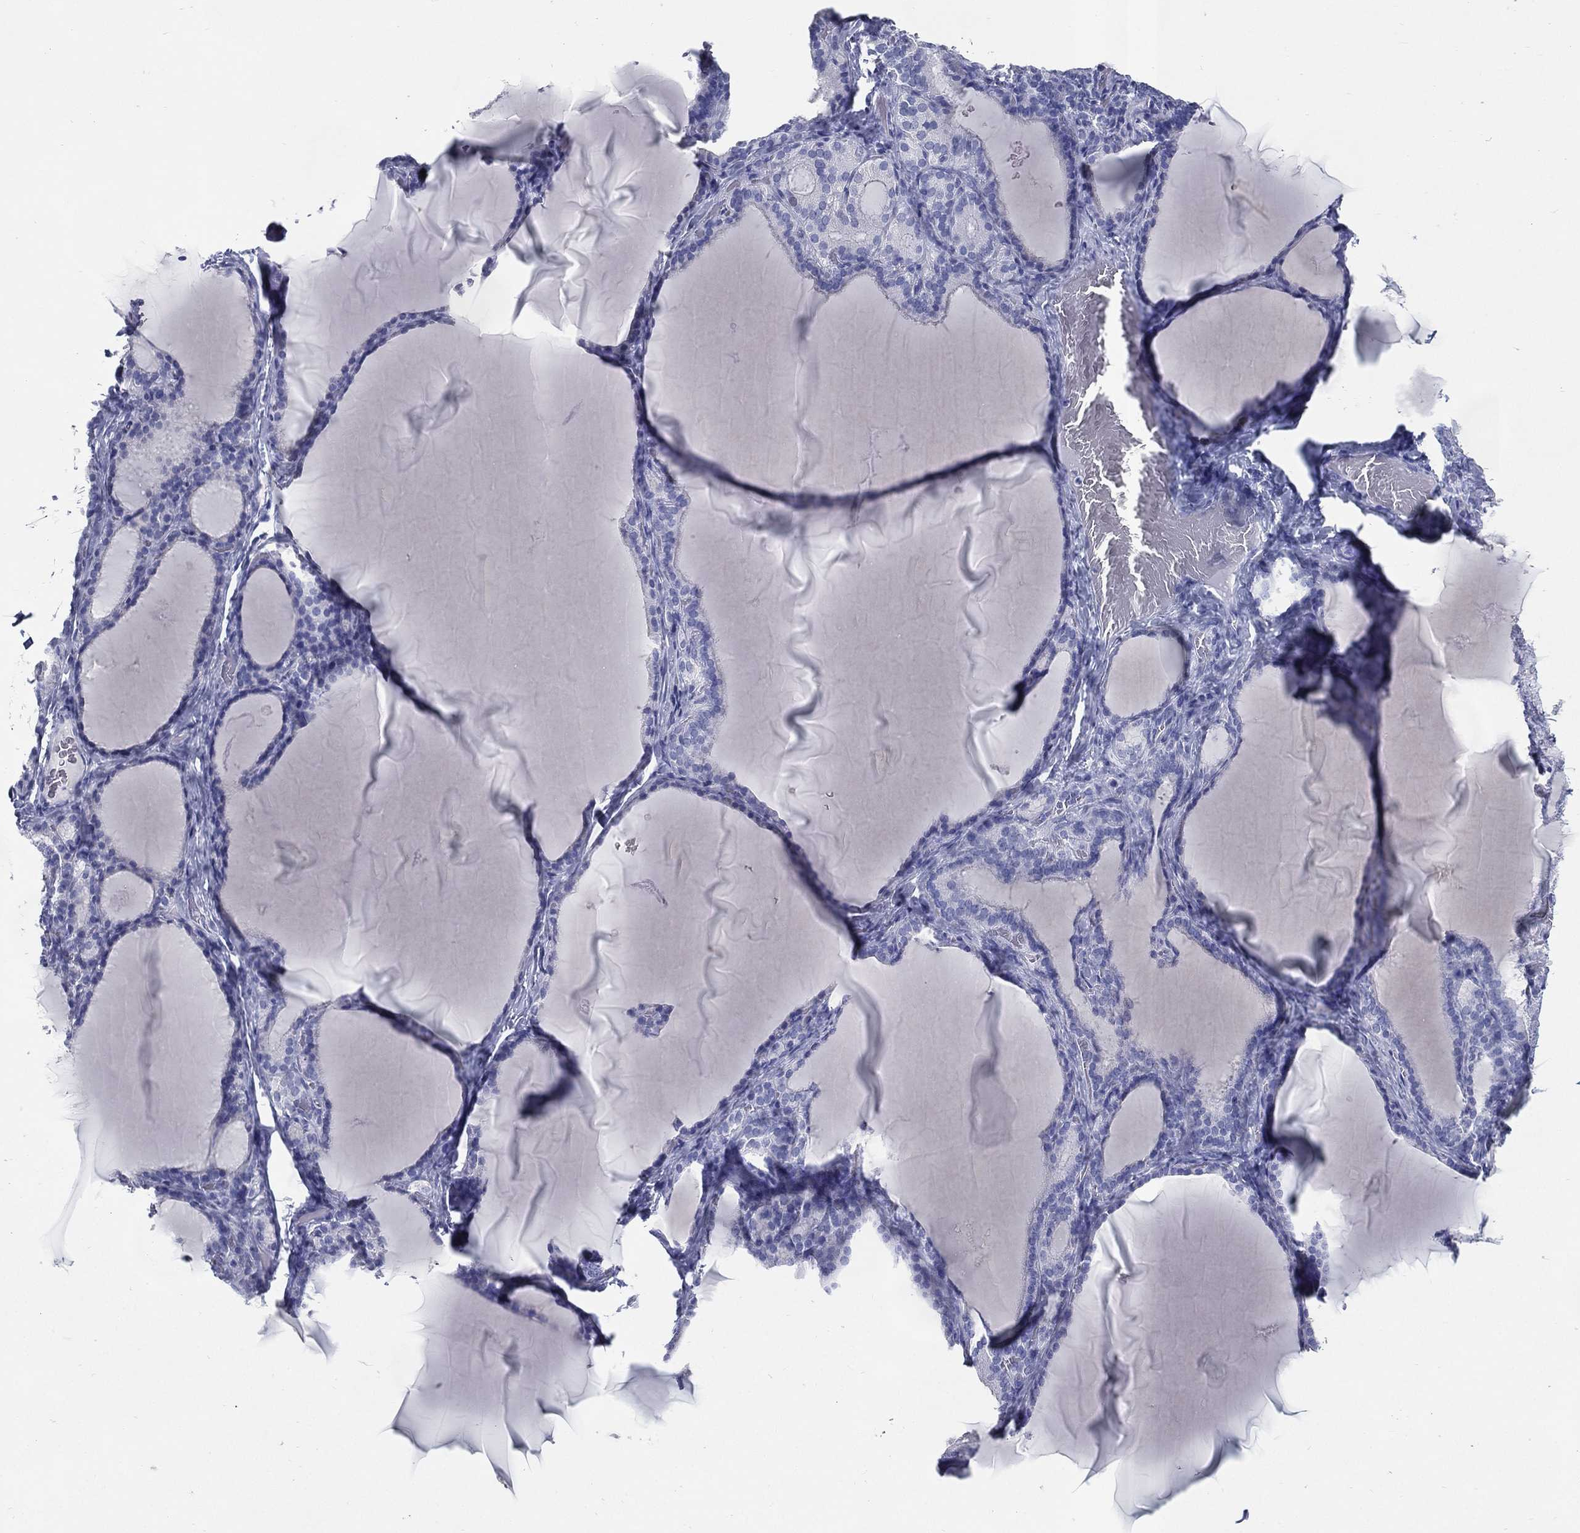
{"staining": {"intensity": "negative", "quantity": "none", "location": "none"}, "tissue": "thyroid gland", "cell_type": "Glandular cells", "image_type": "normal", "snomed": [{"axis": "morphology", "description": "Normal tissue, NOS"}, {"axis": "morphology", "description": "Hyperplasia, NOS"}, {"axis": "topography", "description": "Thyroid gland"}], "caption": "The immunohistochemistry photomicrograph has no significant positivity in glandular cells of thyroid gland. Brightfield microscopy of immunohistochemistry (IHC) stained with DAB (brown) and hematoxylin (blue), captured at high magnification.", "gene": "KIF2C", "patient": {"sex": "female", "age": 27}}